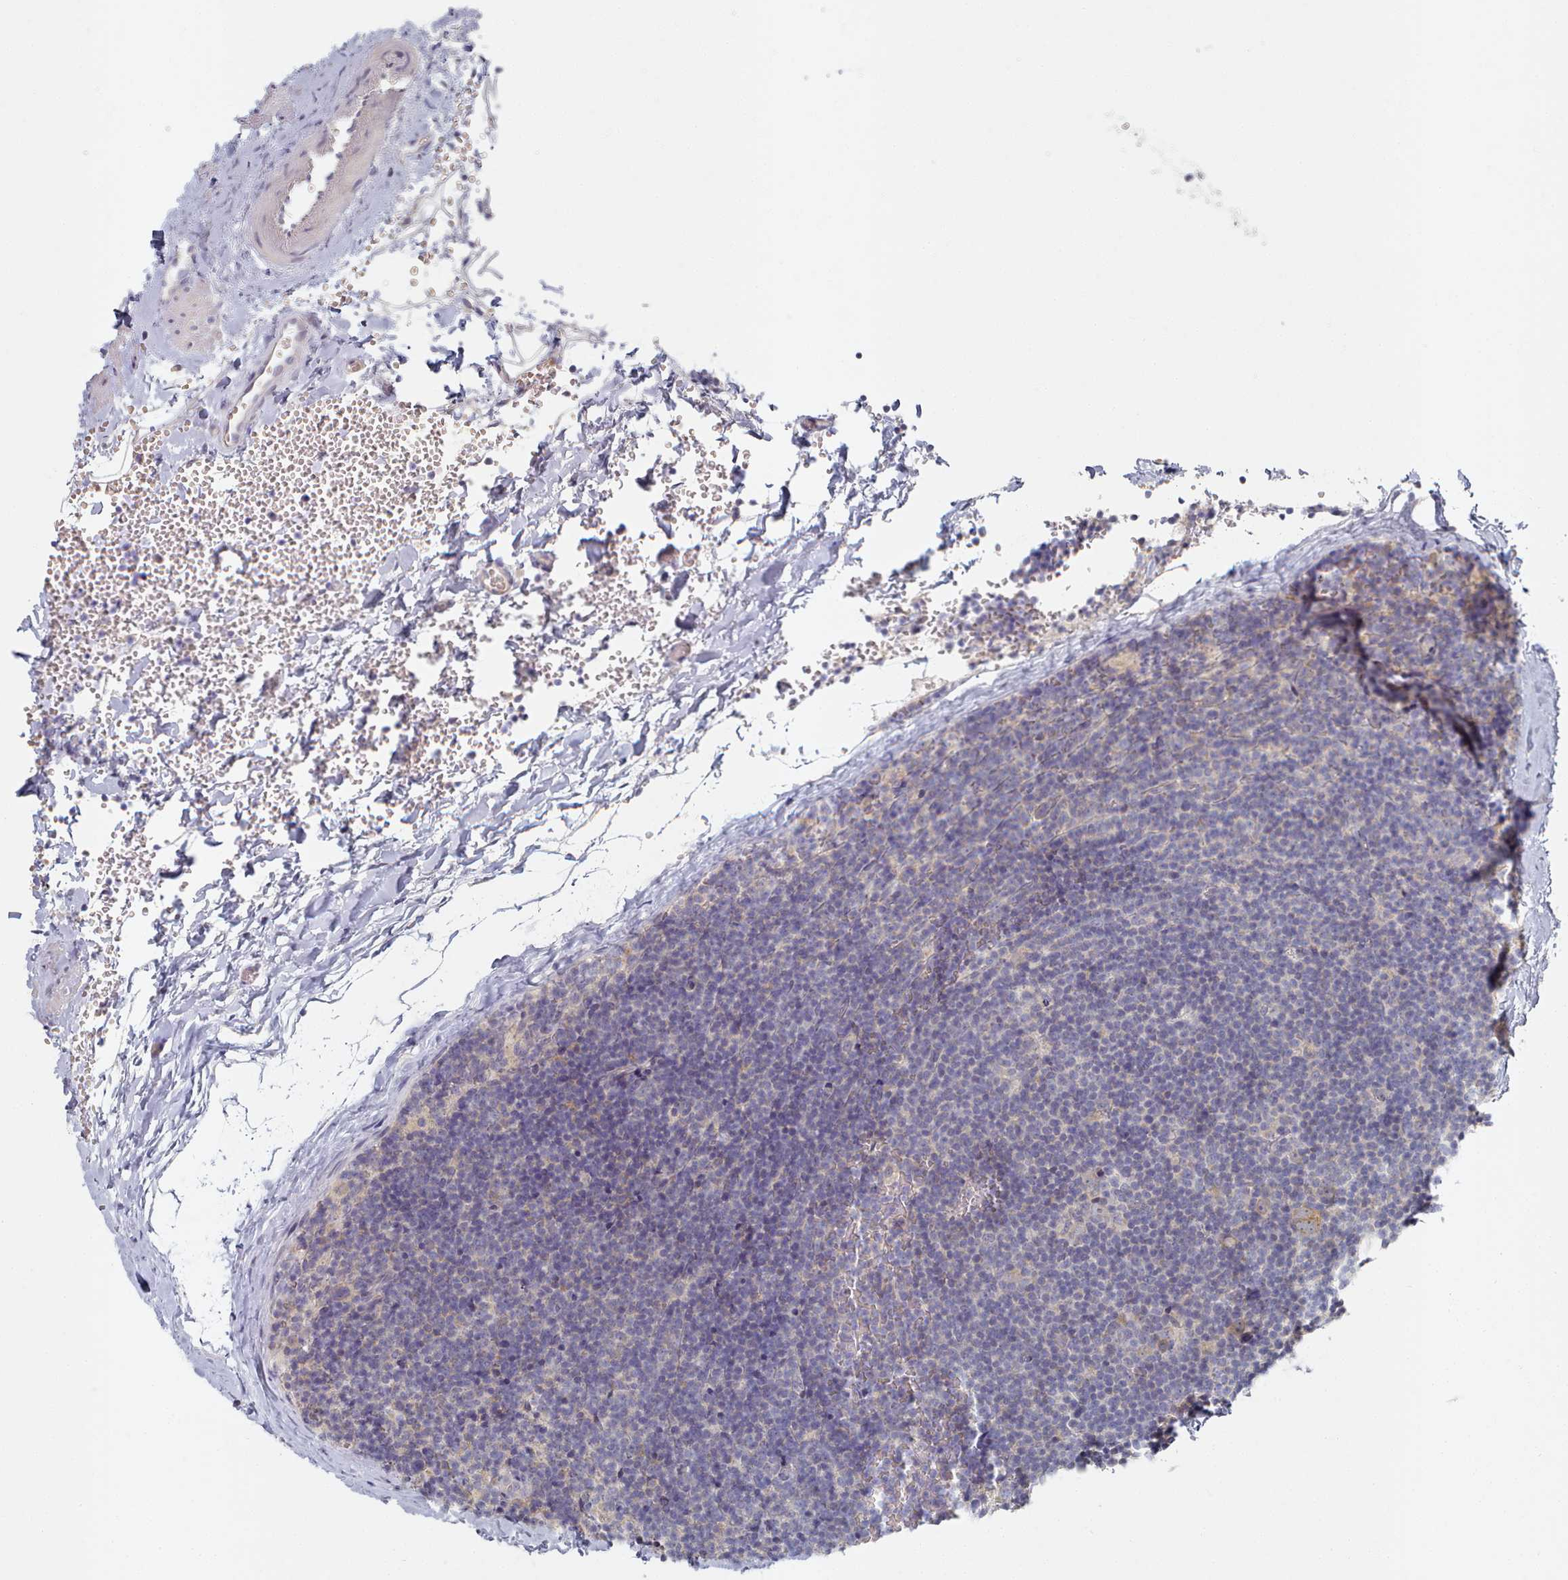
{"staining": {"intensity": "weak", "quantity": ">75%", "location": "cytoplasmic/membranous"}, "tissue": "lymphoma", "cell_type": "Tumor cells", "image_type": "cancer", "snomed": [{"axis": "morphology", "description": "Hodgkin's disease, NOS"}, {"axis": "topography", "description": "Lymph node"}], "caption": "This is an image of immunohistochemistry staining of Hodgkin's disease, which shows weak staining in the cytoplasmic/membranous of tumor cells.", "gene": "TYW1B", "patient": {"sex": "female", "age": 57}}